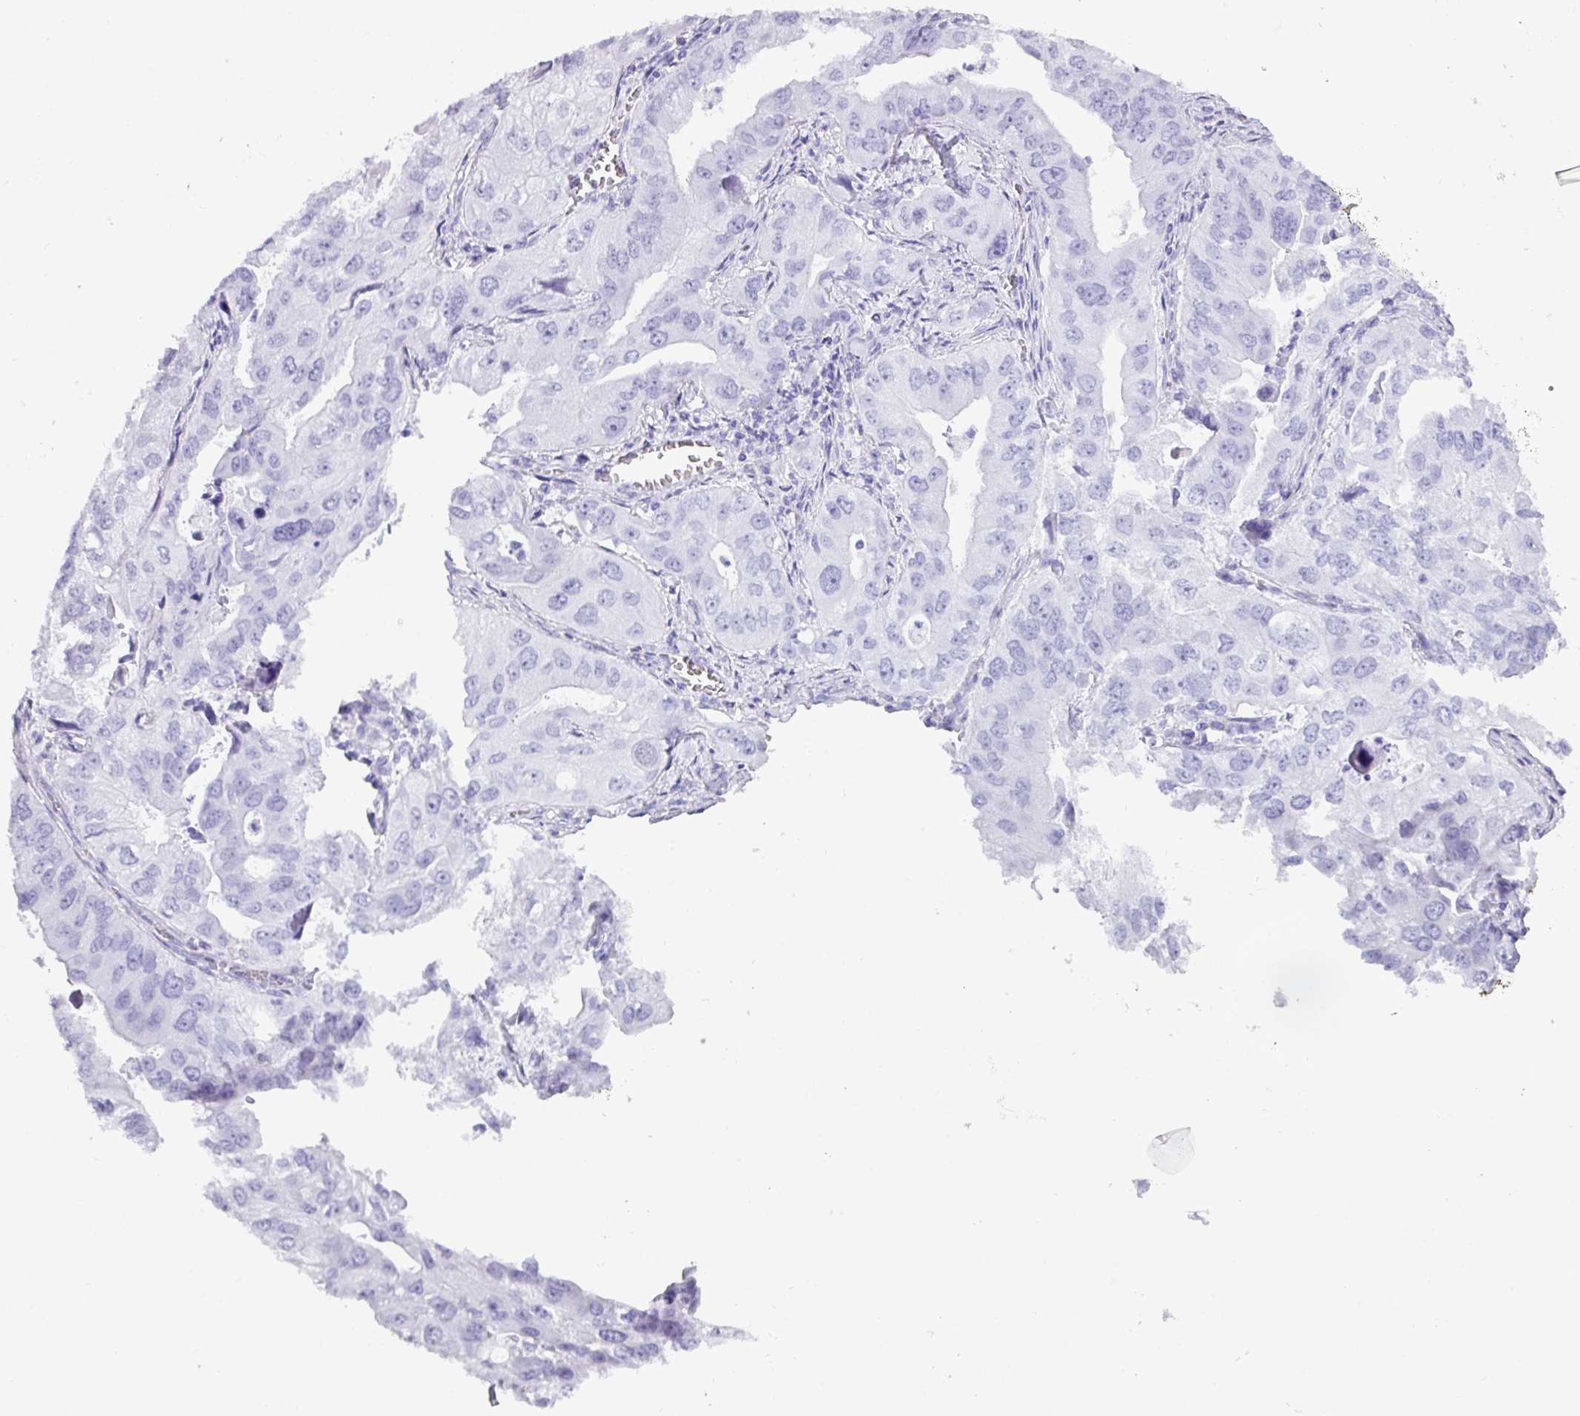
{"staining": {"intensity": "negative", "quantity": "none", "location": "none"}, "tissue": "lung cancer", "cell_type": "Tumor cells", "image_type": "cancer", "snomed": [{"axis": "morphology", "description": "Adenocarcinoma, NOS"}, {"axis": "topography", "description": "Lung"}], "caption": "High power microscopy photomicrograph of an immunohistochemistry image of lung cancer, revealing no significant expression in tumor cells.", "gene": "ZNF524", "patient": {"sex": "male", "age": 48}}